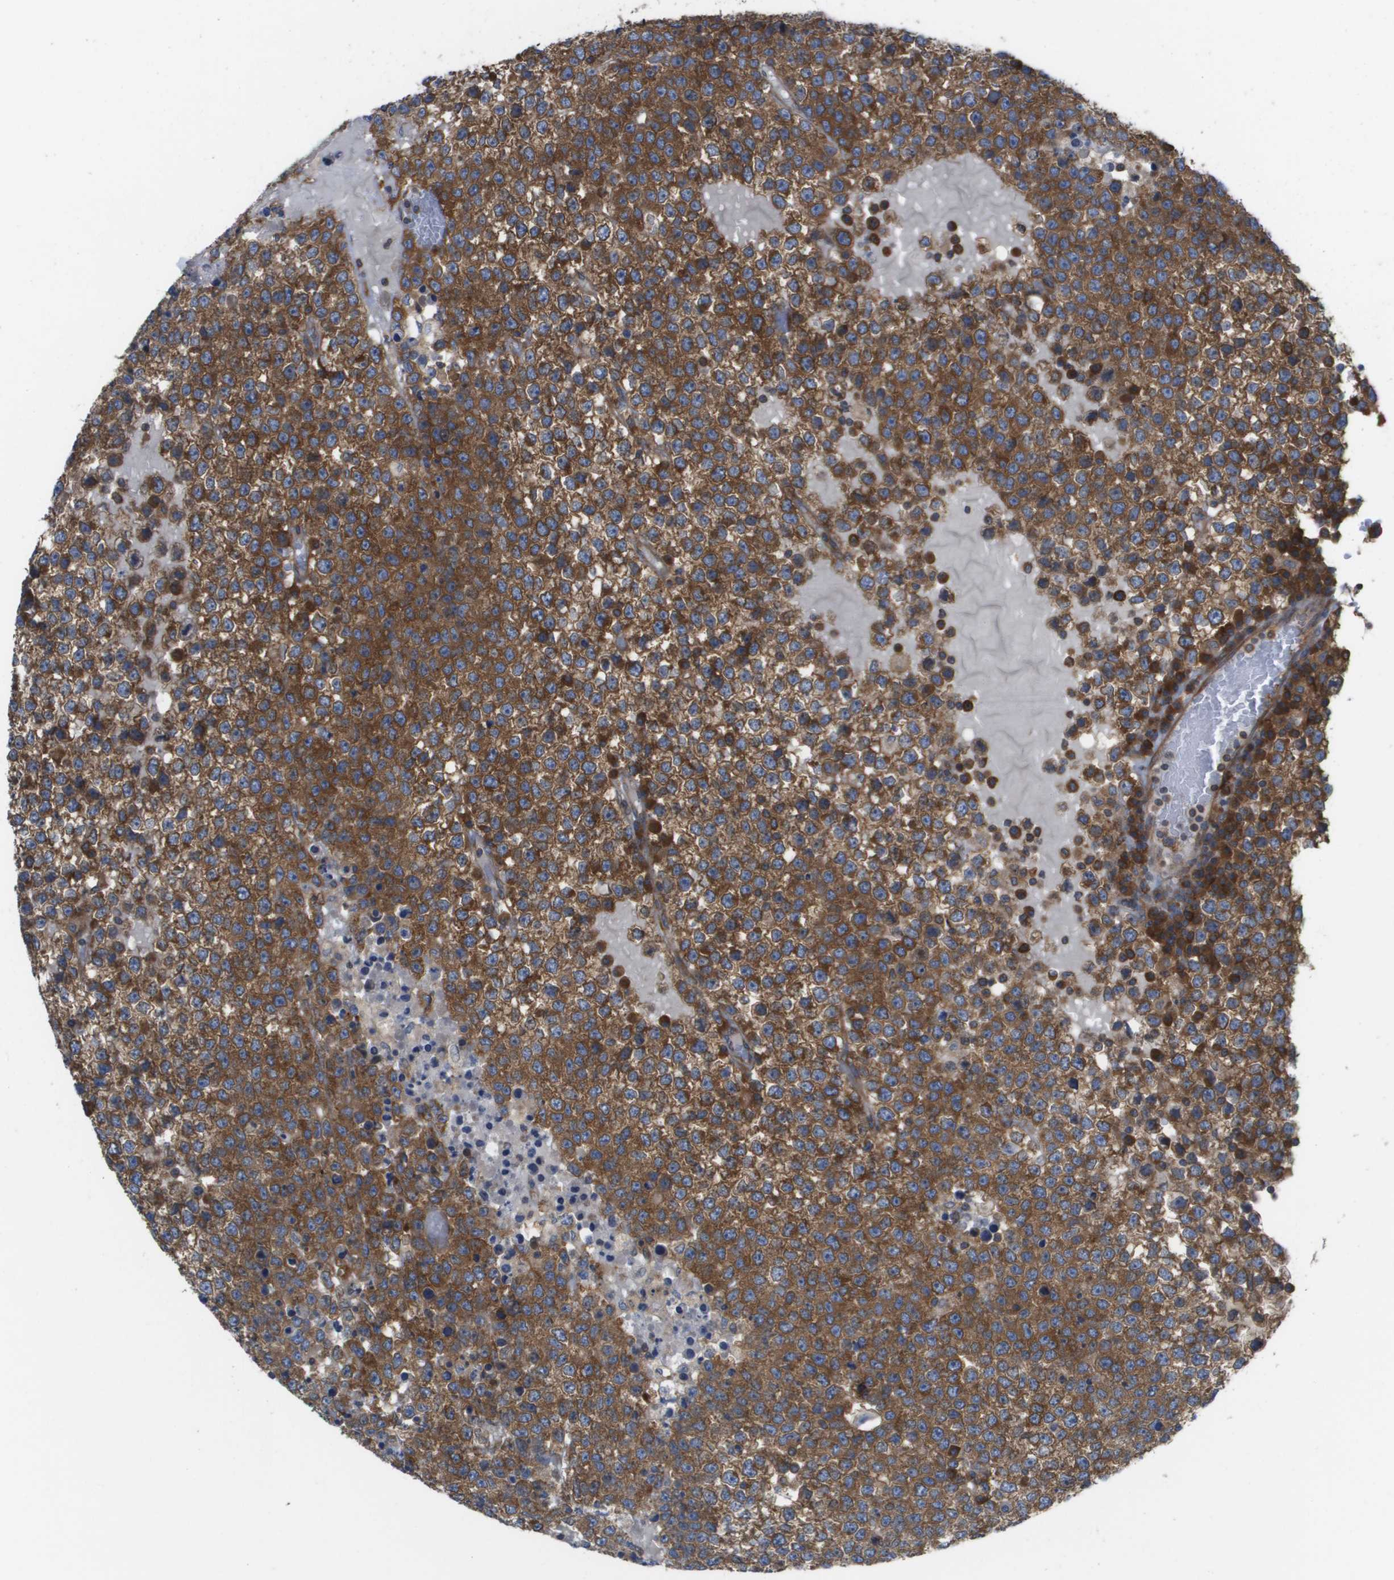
{"staining": {"intensity": "strong", "quantity": "25%-75%", "location": "cytoplasmic/membranous"}, "tissue": "testis cancer", "cell_type": "Tumor cells", "image_type": "cancer", "snomed": [{"axis": "morphology", "description": "Seminoma, NOS"}, {"axis": "topography", "description": "Testis"}], "caption": "Testis seminoma tissue exhibits strong cytoplasmic/membranous staining in about 25%-75% of tumor cells, visualized by immunohistochemistry.", "gene": "EIF4G2", "patient": {"sex": "male", "age": 65}}